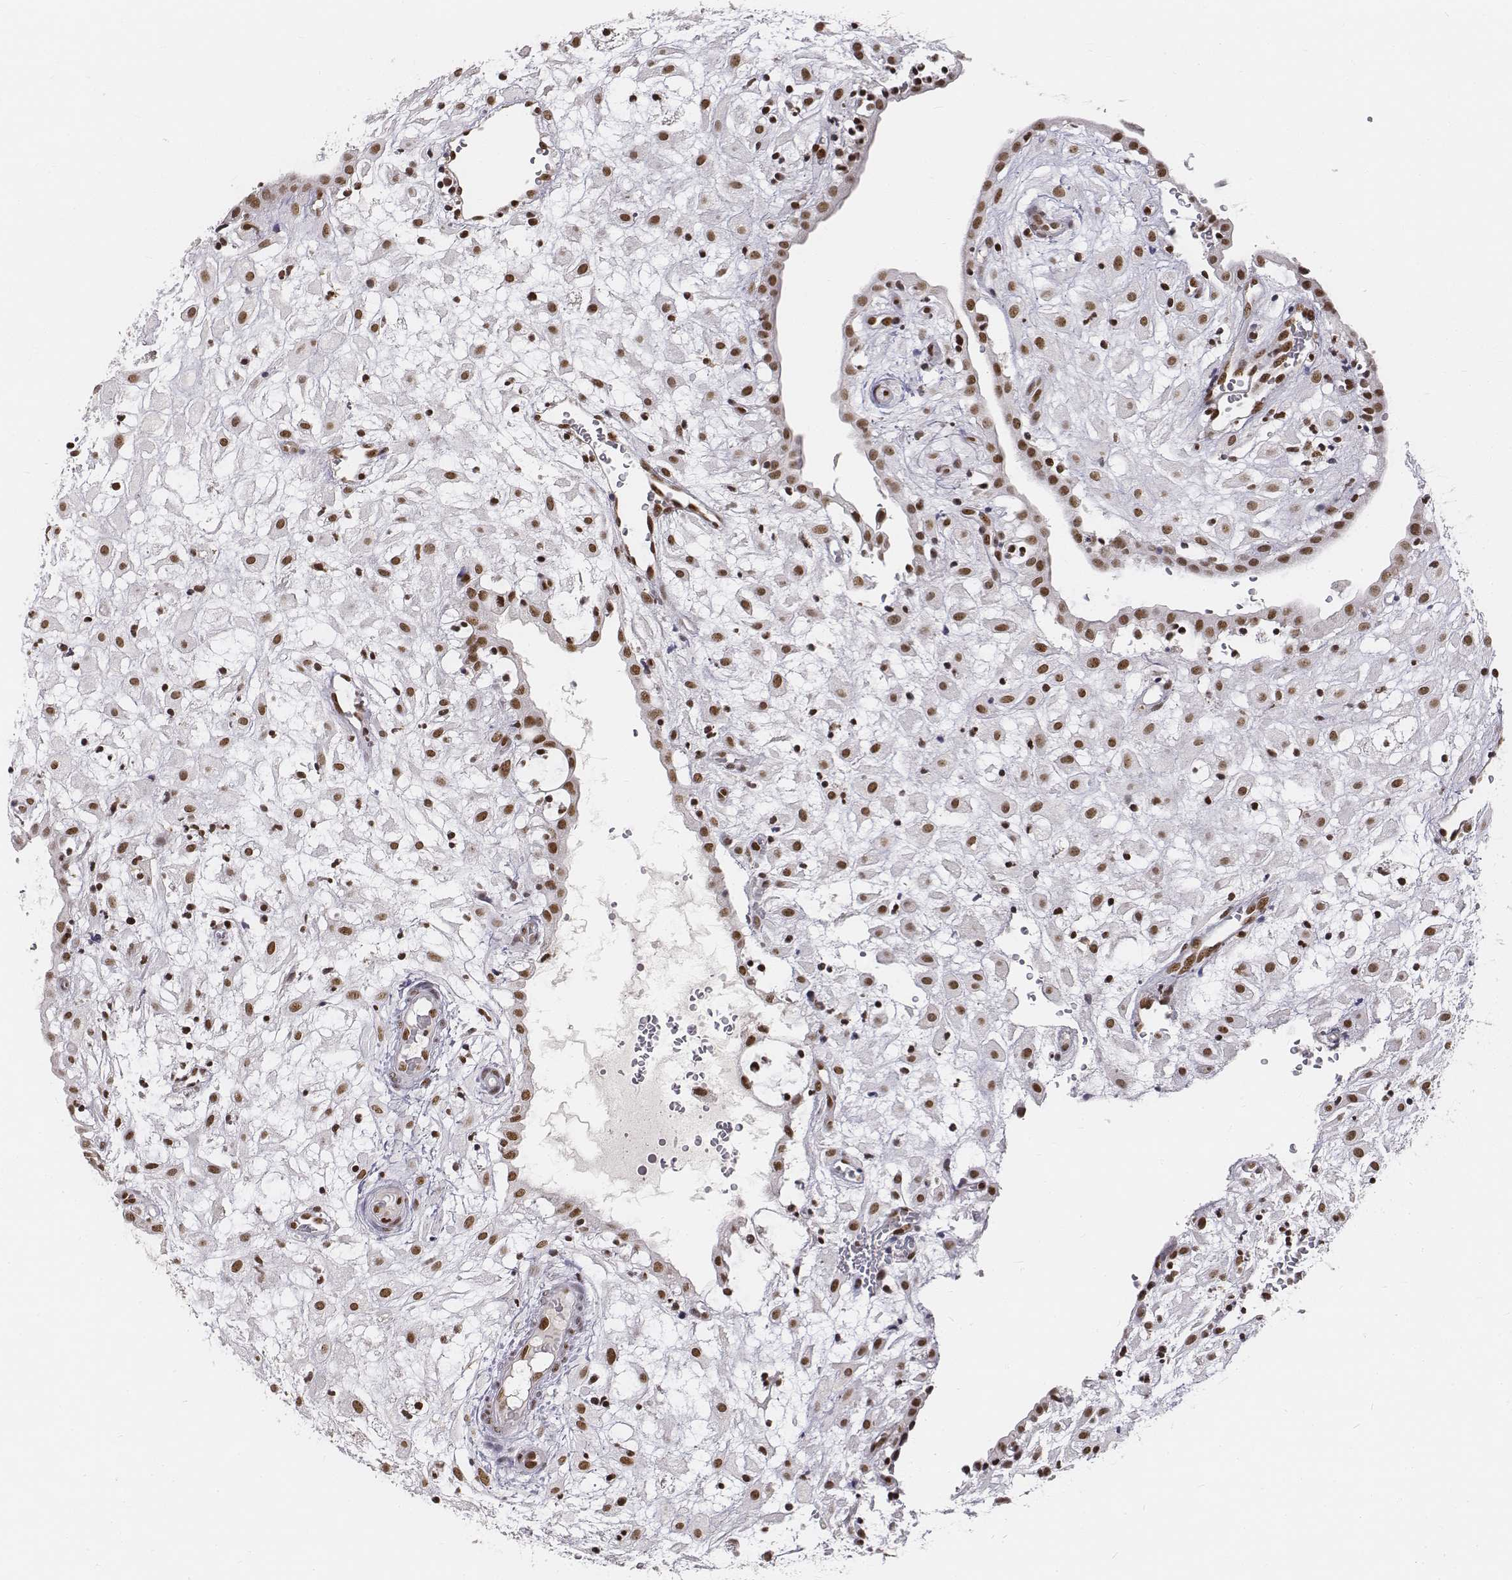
{"staining": {"intensity": "moderate", "quantity": ">75%", "location": "nuclear"}, "tissue": "placenta", "cell_type": "Decidual cells", "image_type": "normal", "snomed": [{"axis": "morphology", "description": "Normal tissue, NOS"}, {"axis": "topography", "description": "Placenta"}], "caption": "A brown stain labels moderate nuclear positivity of a protein in decidual cells of normal human placenta.", "gene": "PHF6", "patient": {"sex": "female", "age": 24}}